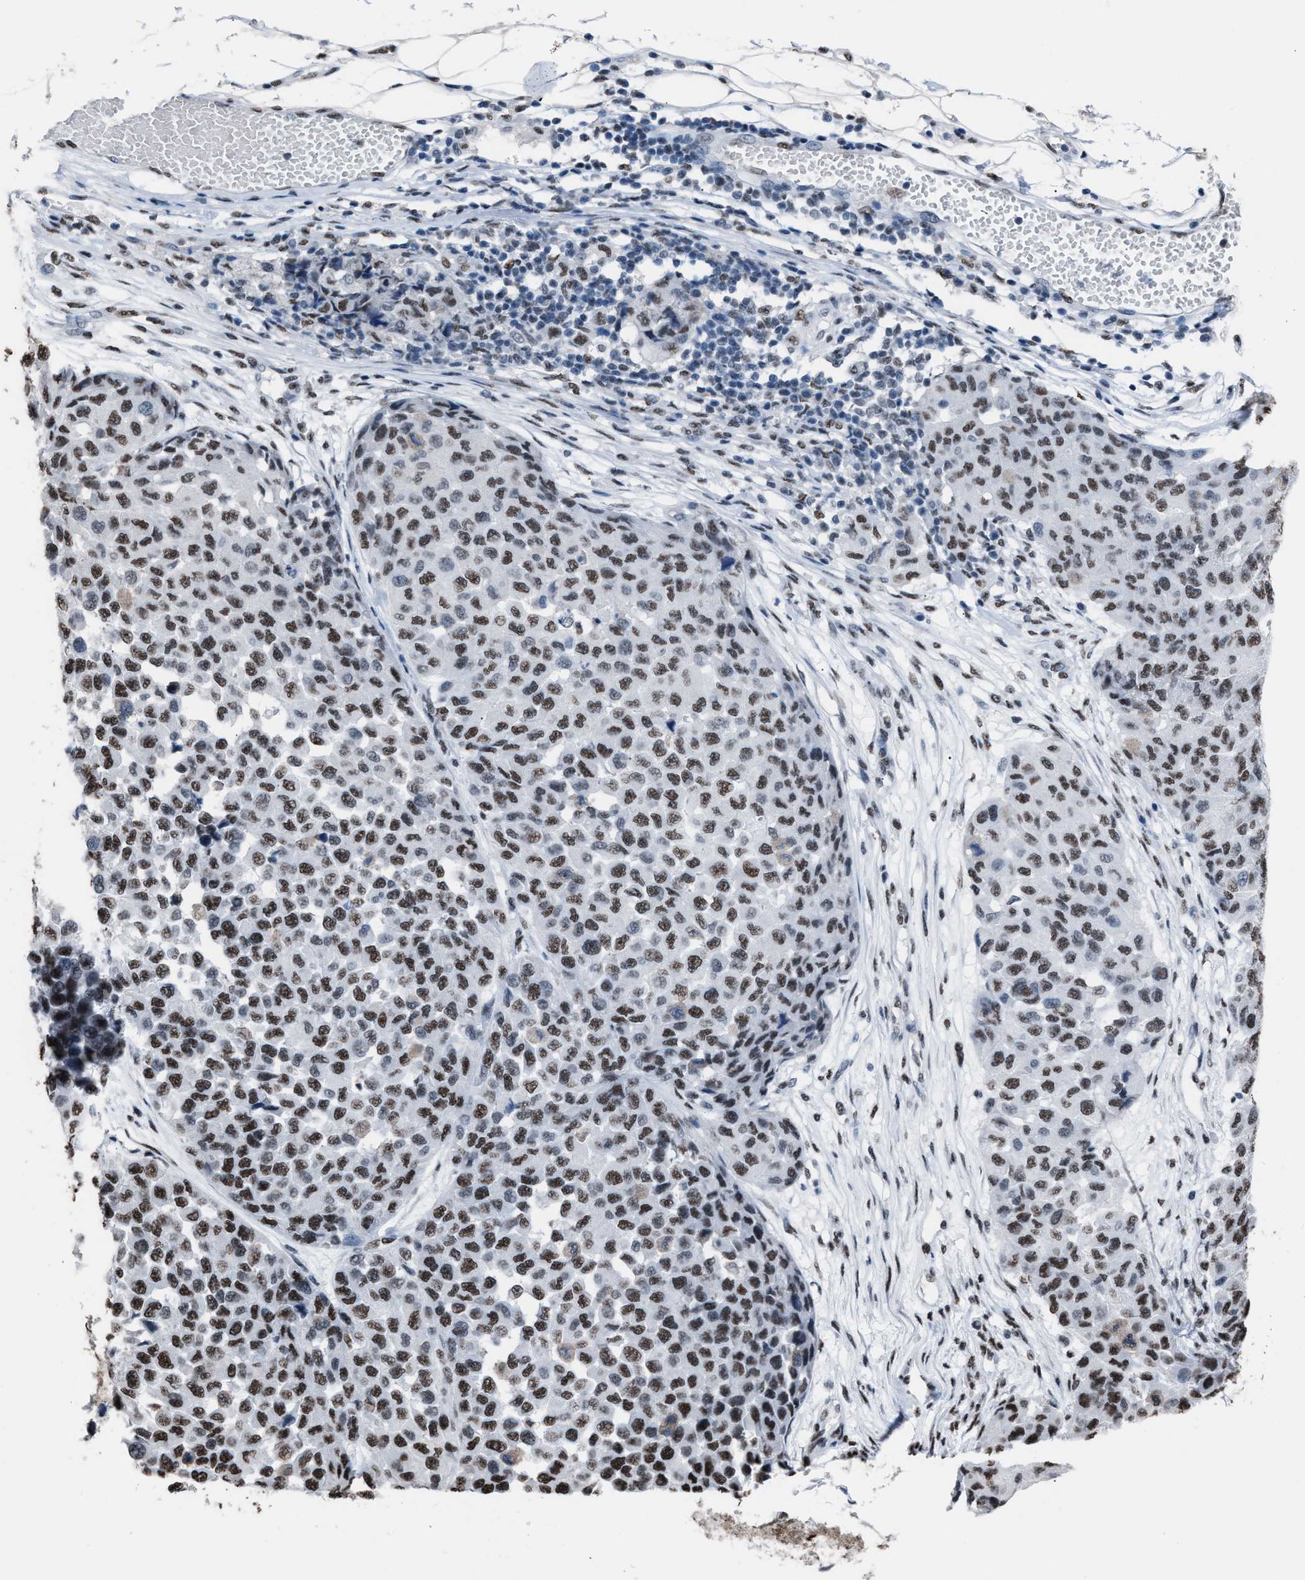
{"staining": {"intensity": "moderate", "quantity": ">75%", "location": "nuclear"}, "tissue": "melanoma", "cell_type": "Tumor cells", "image_type": "cancer", "snomed": [{"axis": "morphology", "description": "Normal tissue, NOS"}, {"axis": "morphology", "description": "Malignant melanoma, NOS"}, {"axis": "topography", "description": "Skin"}], "caption": "Protein expression by immunohistochemistry shows moderate nuclear positivity in about >75% of tumor cells in malignant melanoma. The protein is shown in brown color, while the nuclei are stained blue.", "gene": "CCAR2", "patient": {"sex": "male", "age": 62}}